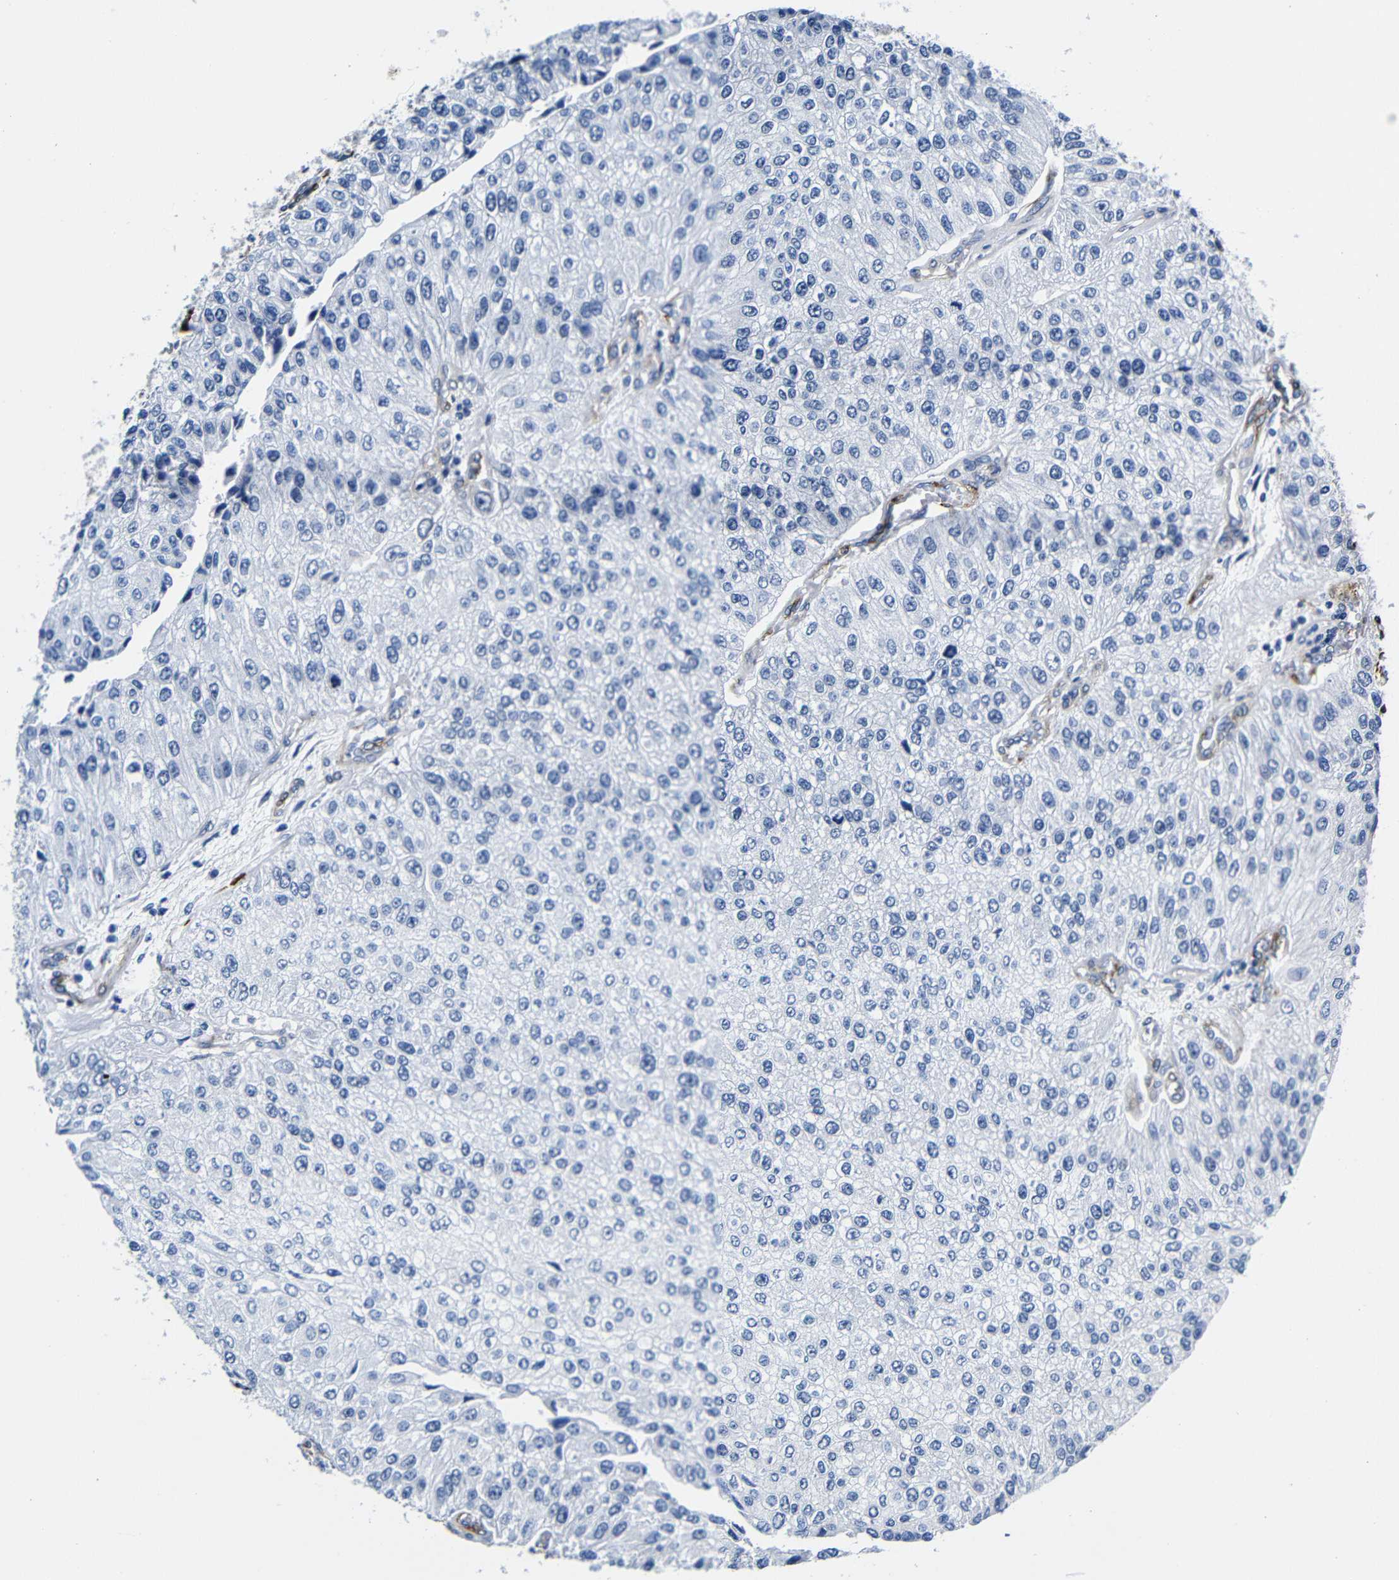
{"staining": {"intensity": "negative", "quantity": "none", "location": "none"}, "tissue": "urothelial cancer", "cell_type": "Tumor cells", "image_type": "cancer", "snomed": [{"axis": "morphology", "description": "Urothelial carcinoma, High grade"}, {"axis": "topography", "description": "Kidney"}, {"axis": "topography", "description": "Urinary bladder"}], "caption": "There is no significant staining in tumor cells of urothelial cancer. The staining was performed using DAB to visualize the protein expression in brown, while the nuclei were stained in blue with hematoxylin (Magnification: 20x).", "gene": "LRIG1", "patient": {"sex": "male", "age": 77}}